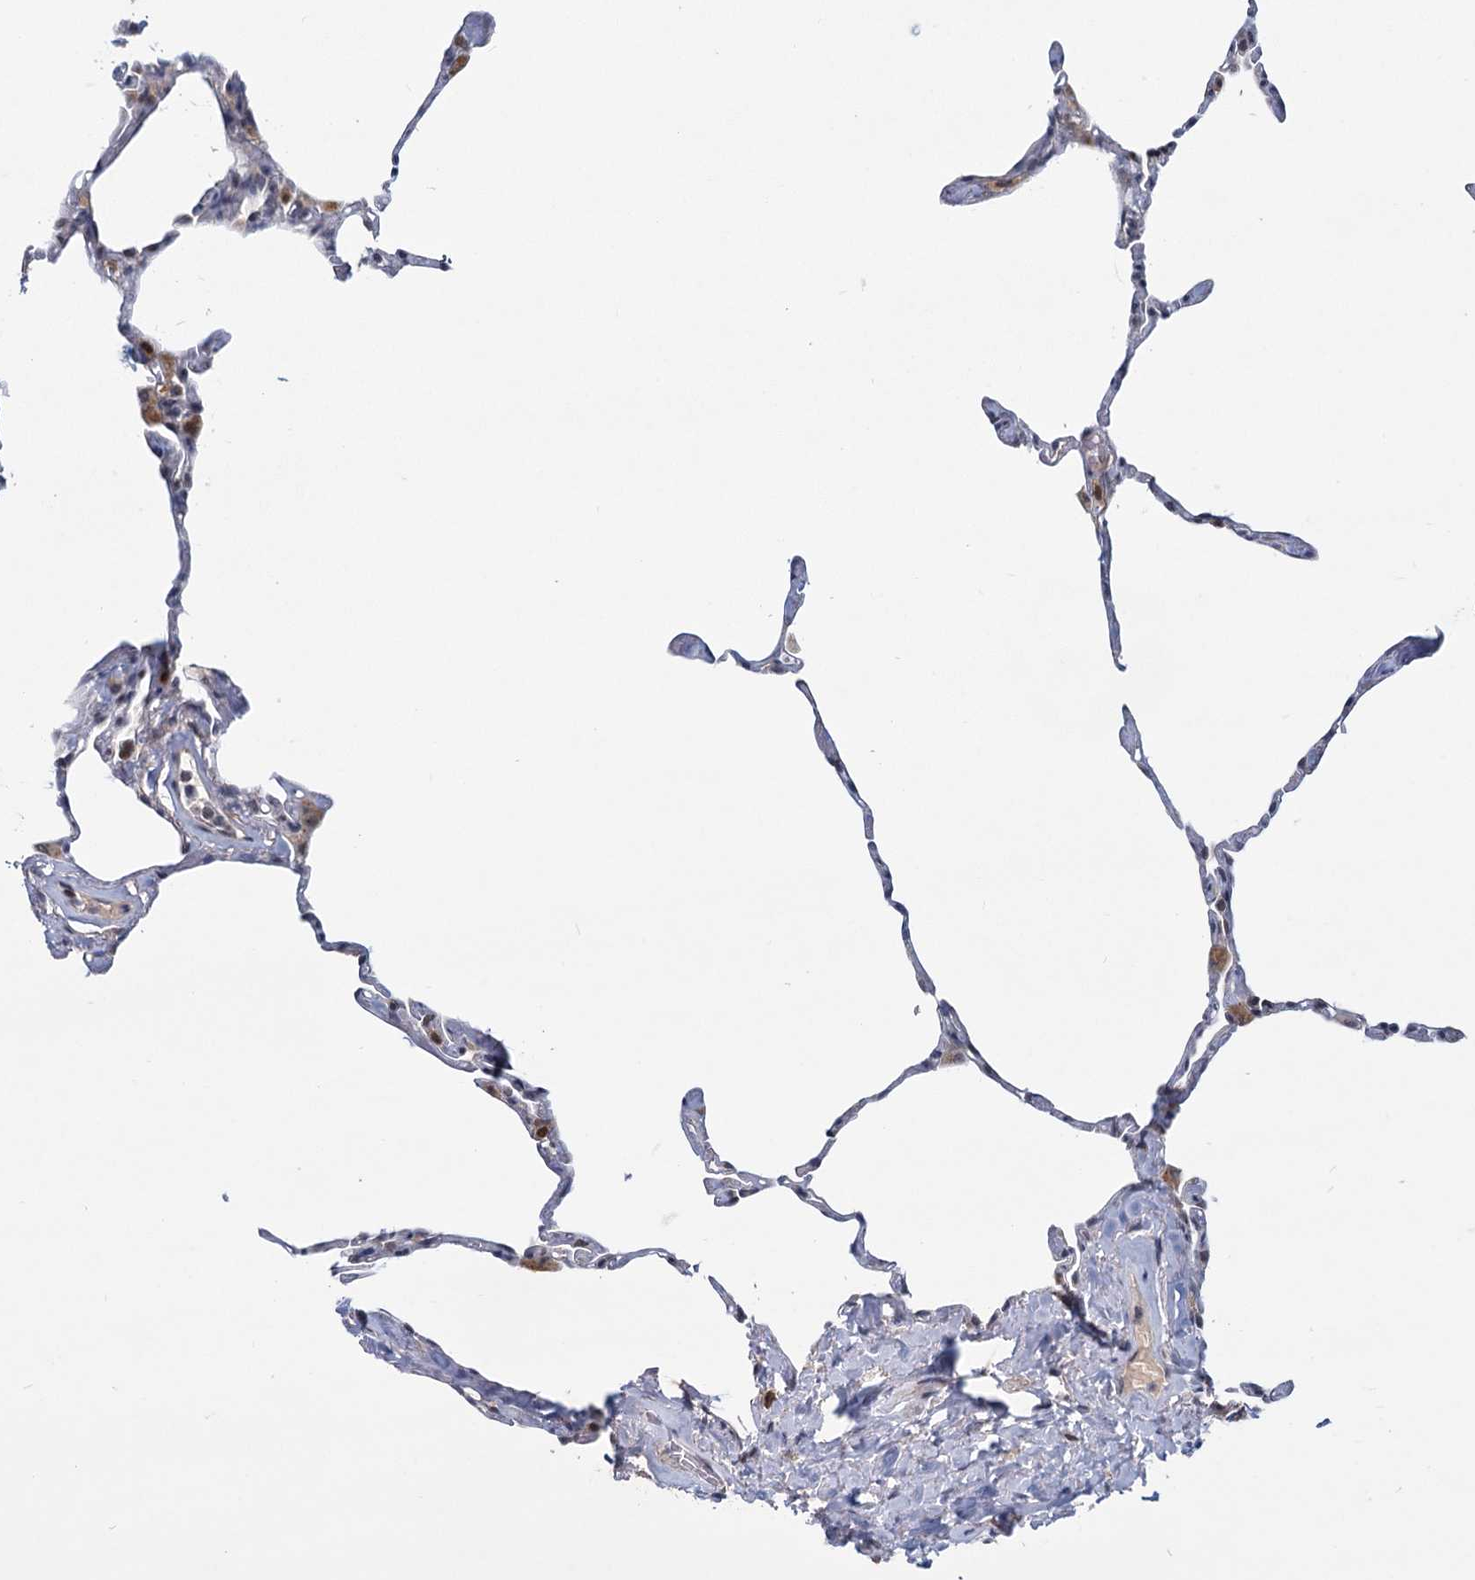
{"staining": {"intensity": "negative", "quantity": "none", "location": "none"}, "tissue": "lung", "cell_type": "Alveolar cells", "image_type": "normal", "snomed": [{"axis": "morphology", "description": "Normal tissue, NOS"}, {"axis": "topography", "description": "Lung"}], "caption": "This is an IHC histopathology image of normal lung. There is no staining in alveolar cells.", "gene": "STAP1", "patient": {"sex": "male", "age": 65}}